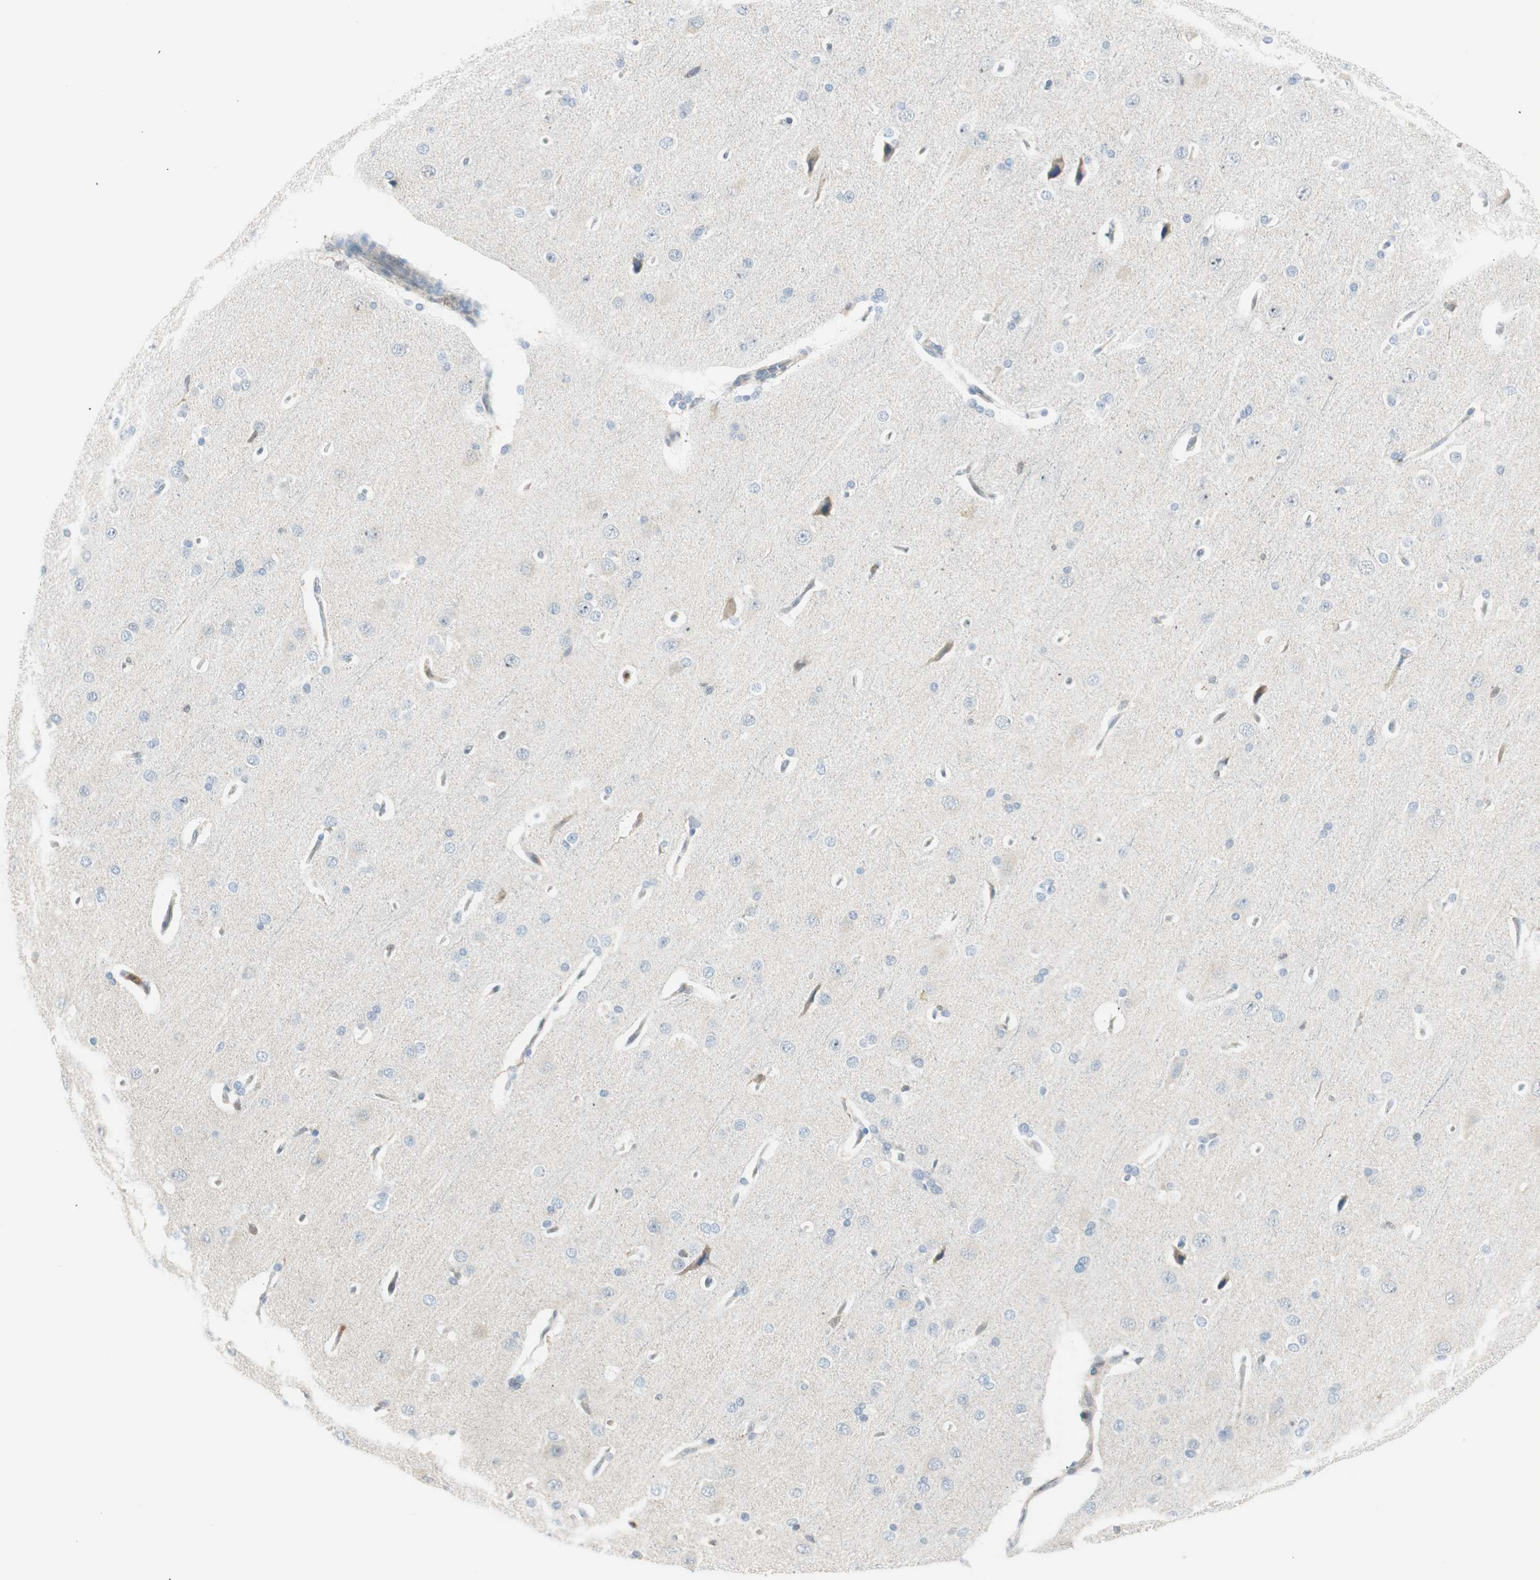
{"staining": {"intensity": "negative", "quantity": "none", "location": "none"}, "tissue": "cerebral cortex", "cell_type": "Endothelial cells", "image_type": "normal", "snomed": [{"axis": "morphology", "description": "Normal tissue, NOS"}, {"axis": "topography", "description": "Cerebral cortex"}], "caption": "IHC photomicrograph of normal cerebral cortex stained for a protein (brown), which exhibits no expression in endothelial cells. (Stains: DAB (3,3'-diaminobenzidine) IHC with hematoxylin counter stain, Microscopy: brightfield microscopy at high magnification).", "gene": "PPP1CA", "patient": {"sex": "male", "age": 62}}